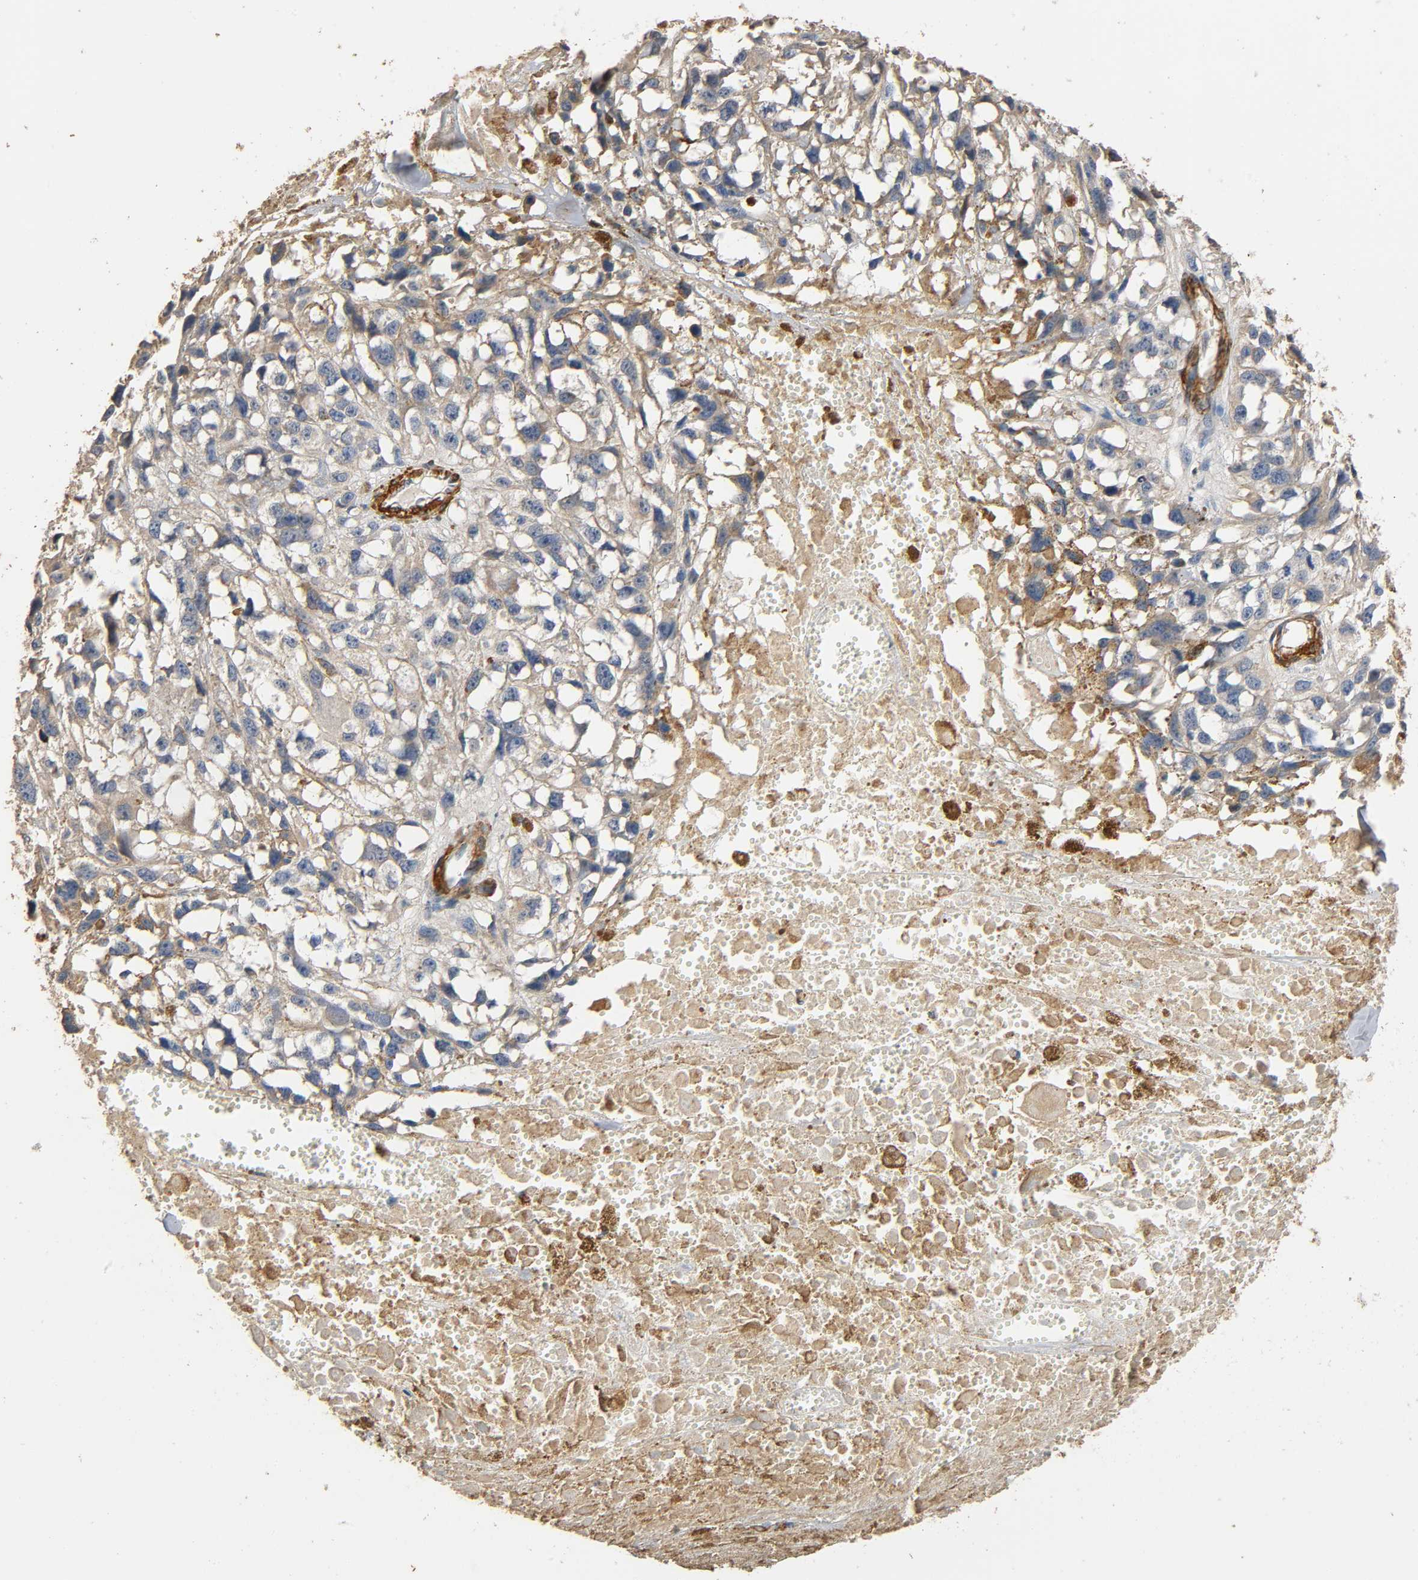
{"staining": {"intensity": "weak", "quantity": ">75%", "location": "cytoplasmic/membranous"}, "tissue": "melanoma", "cell_type": "Tumor cells", "image_type": "cancer", "snomed": [{"axis": "morphology", "description": "Malignant melanoma, Metastatic site"}, {"axis": "topography", "description": "Lymph node"}], "caption": "DAB (3,3'-diaminobenzidine) immunohistochemical staining of human melanoma displays weak cytoplasmic/membranous protein expression in approximately >75% of tumor cells.", "gene": "GSTA3", "patient": {"sex": "male", "age": 59}}